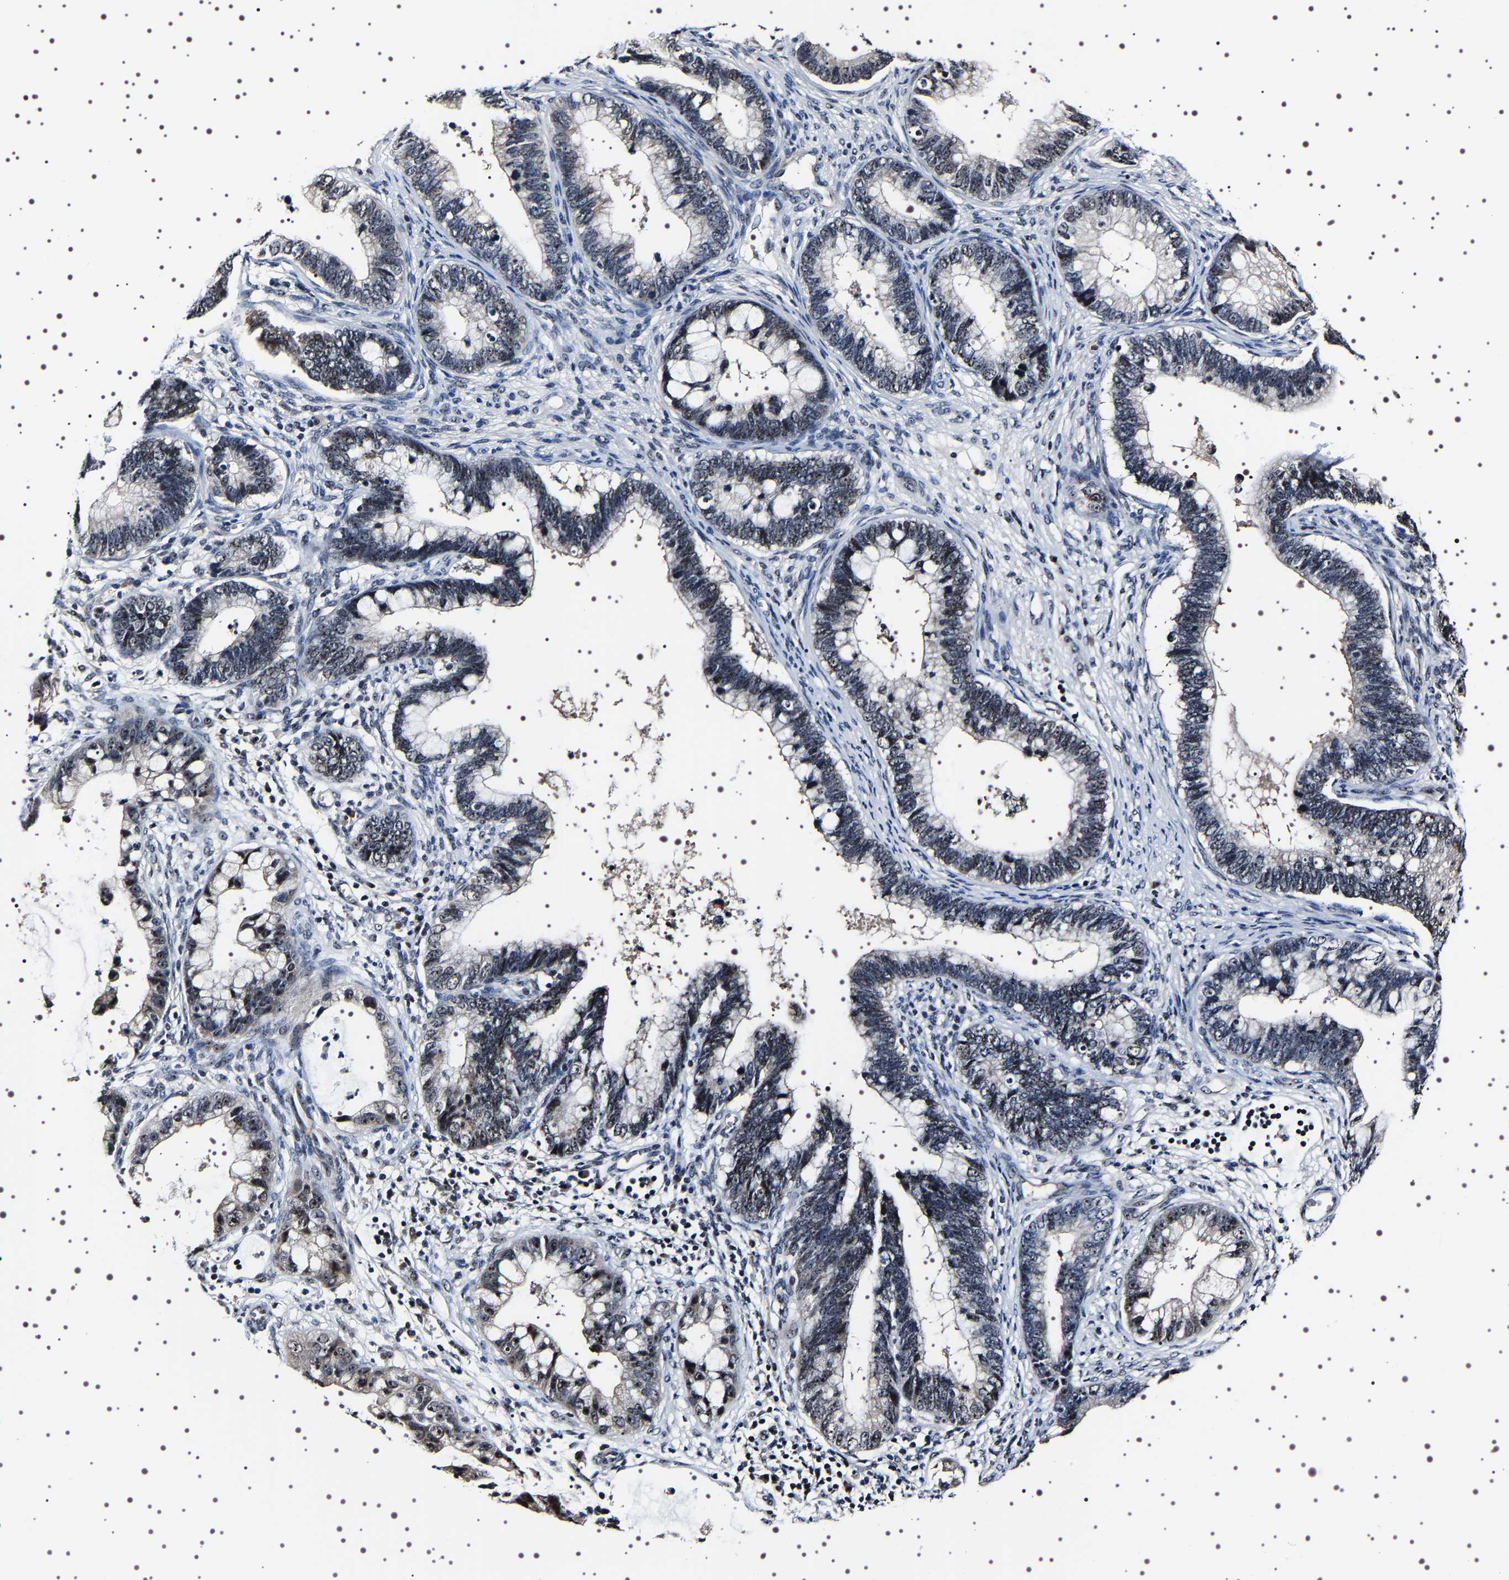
{"staining": {"intensity": "moderate", "quantity": "25%-75%", "location": "nuclear"}, "tissue": "cervical cancer", "cell_type": "Tumor cells", "image_type": "cancer", "snomed": [{"axis": "morphology", "description": "Adenocarcinoma, NOS"}, {"axis": "topography", "description": "Cervix"}], "caption": "Immunohistochemistry micrograph of human cervical cancer (adenocarcinoma) stained for a protein (brown), which displays medium levels of moderate nuclear expression in about 25%-75% of tumor cells.", "gene": "GNL3", "patient": {"sex": "female", "age": 44}}